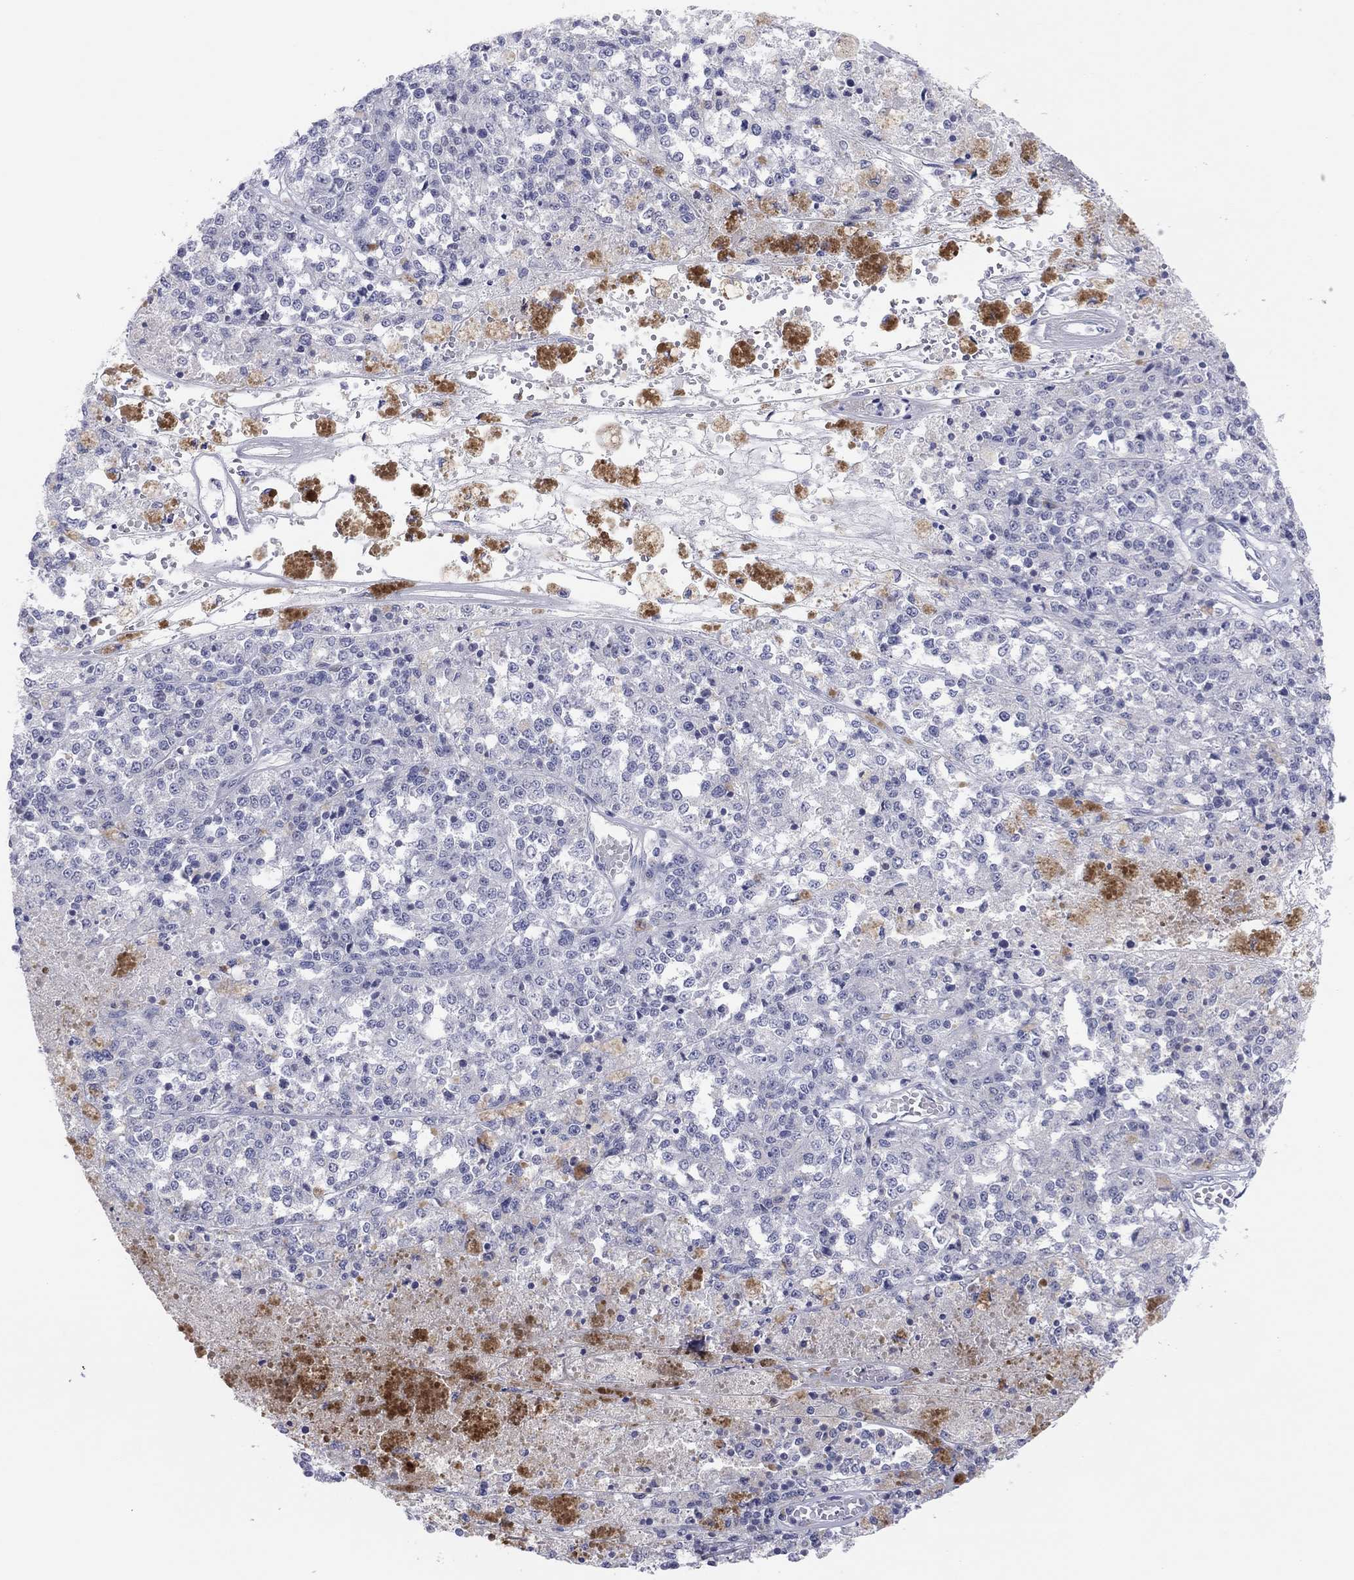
{"staining": {"intensity": "negative", "quantity": "none", "location": "none"}, "tissue": "melanoma", "cell_type": "Tumor cells", "image_type": "cancer", "snomed": [{"axis": "morphology", "description": "Malignant melanoma, Metastatic site"}, {"axis": "topography", "description": "Lymph node"}], "caption": "Melanoma was stained to show a protein in brown. There is no significant positivity in tumor cells. (Brightfield microscopy of DAB (3,3'-diaminobenzidine) IHC at high magnification).", "gene": "CPNE6", "patient": {"sex": "female", "age": 64}}